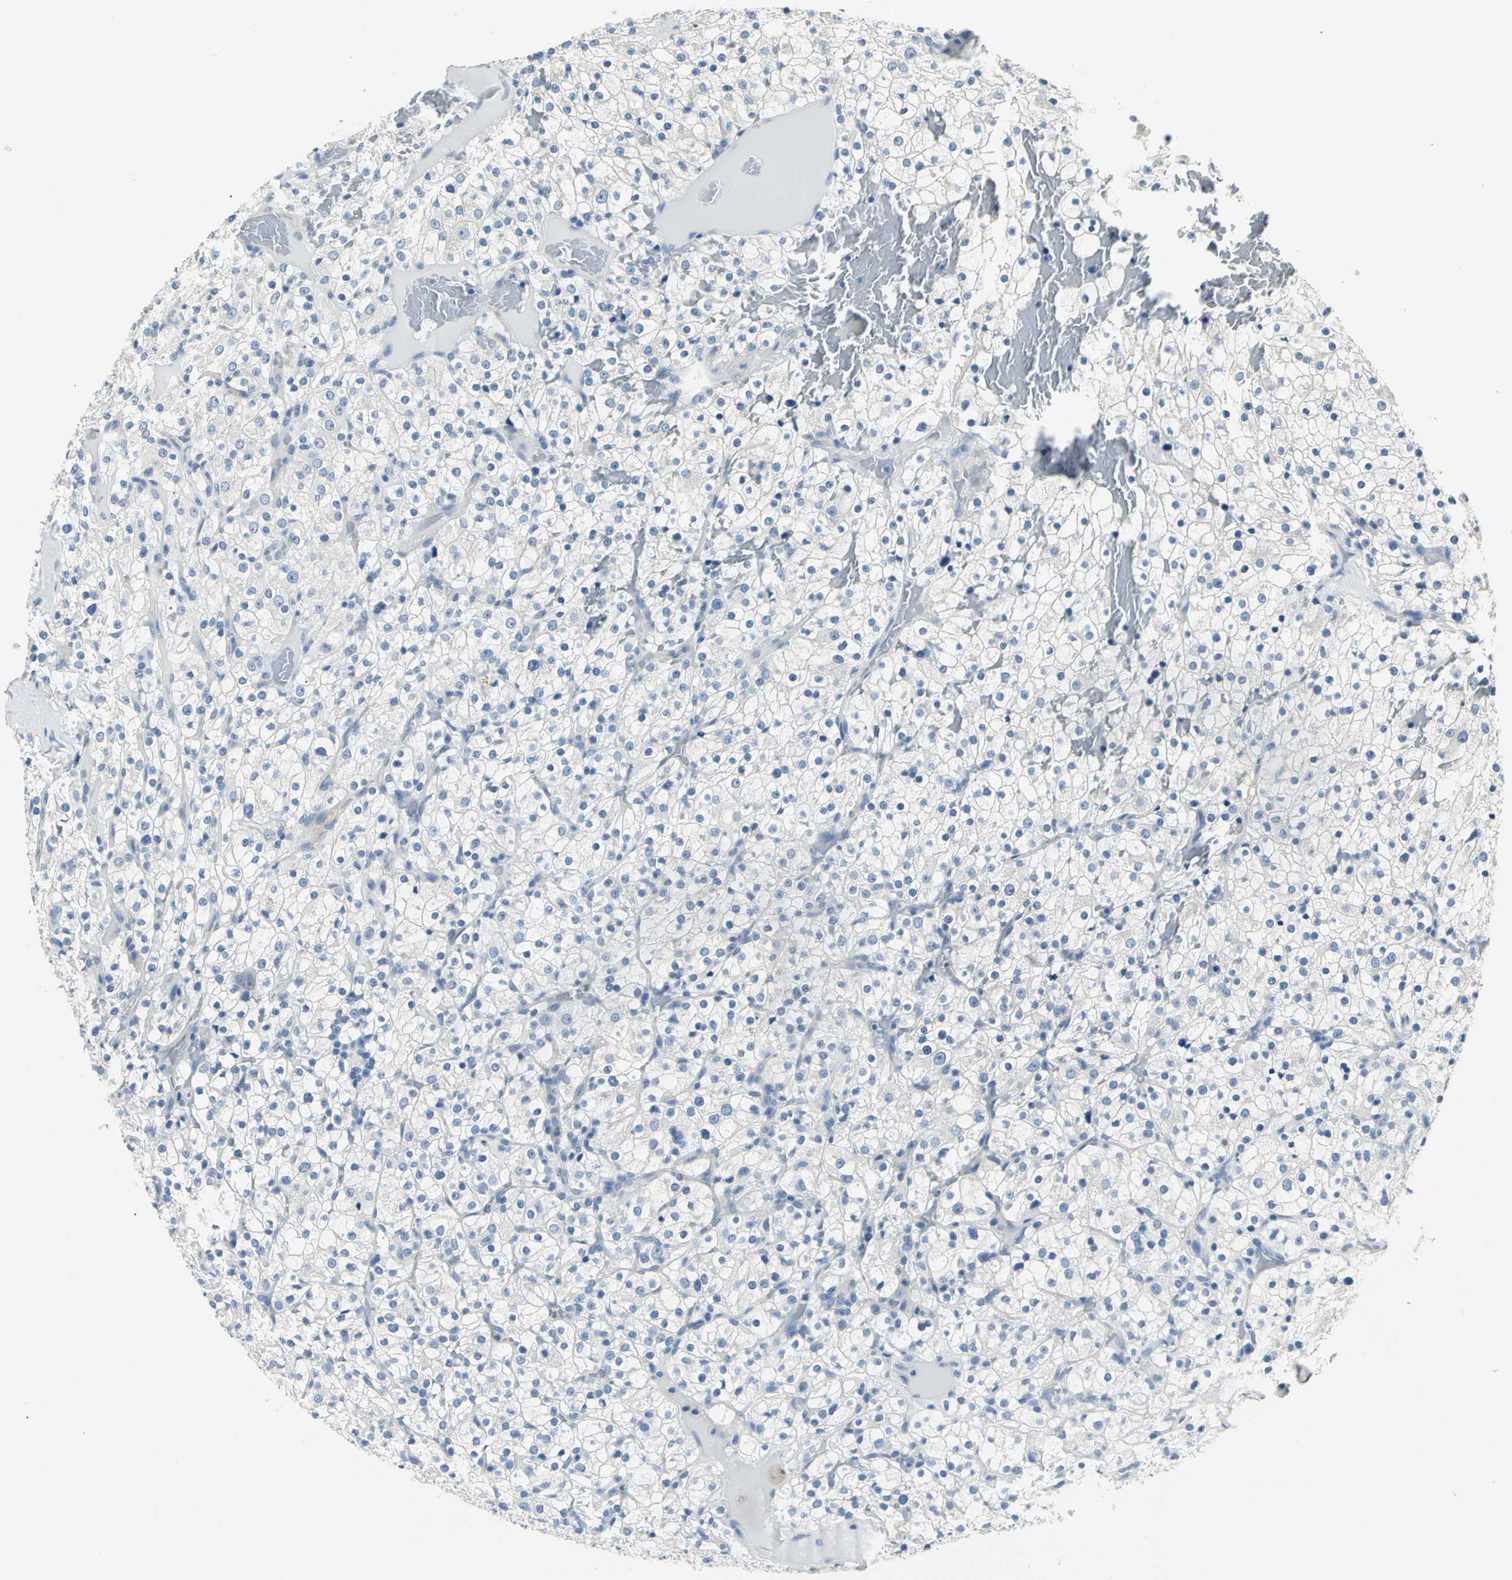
{"staining": {"intensity": "negative", "quantity": "none", "location": "none"}, "tissue": "renal cancer", "cell_type": "Tumor cells", "image_type": "cancer", "snomed": [{"axis": "morphology", "description": "Normal tissue, NOS"}, {"axis": "morphology", "description": "Adenocarcinoma, NOS"}, {"axis": "topography", "description": "Kidney"}], "caption": "A micrograph of renal adenocarcinoma stained for a protein reveals no brown staining in tumor cells.", "gene": "RIPOR1", "patient": {"sex": "female", "age": 72}}